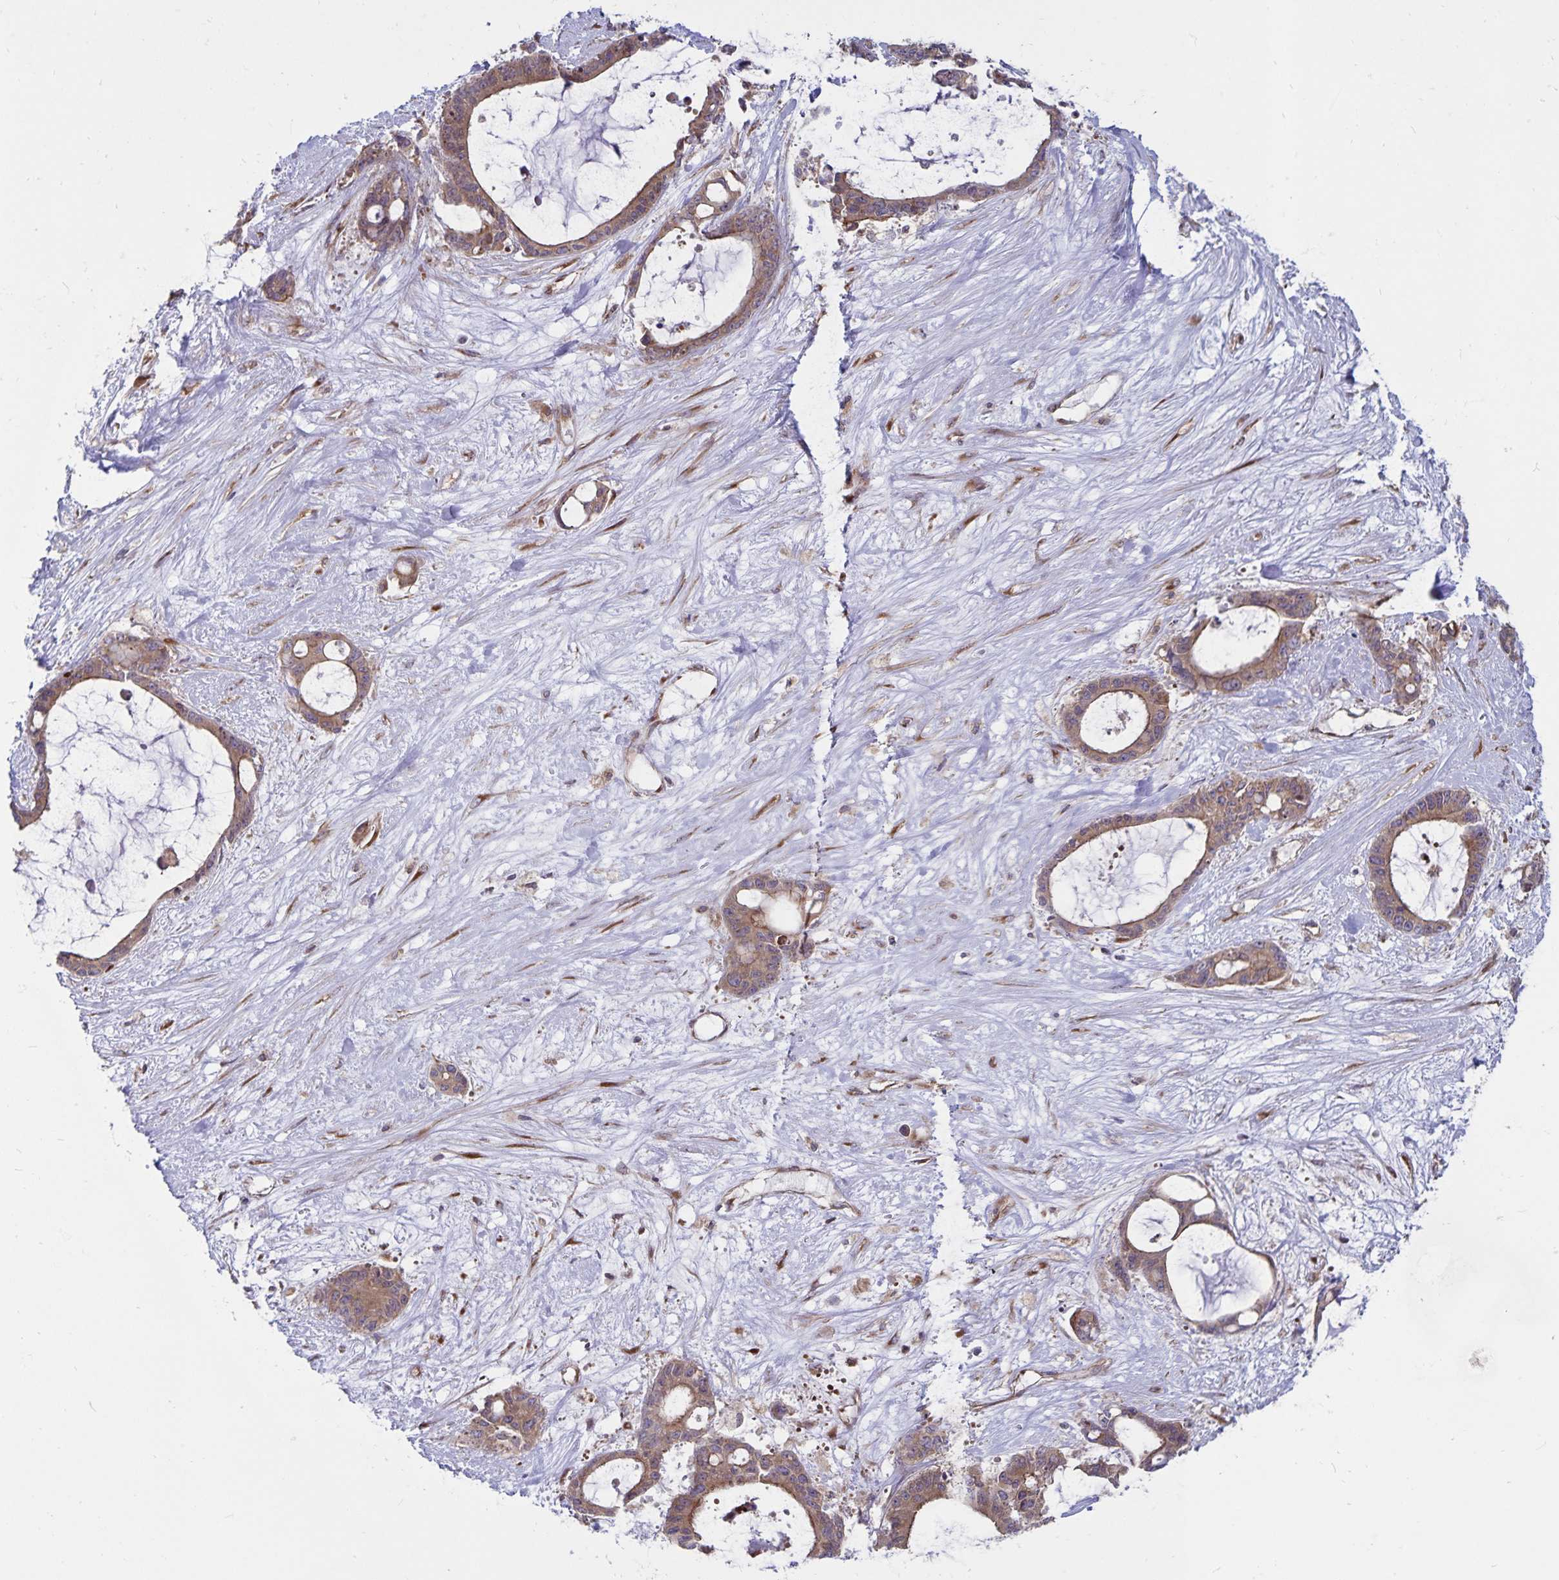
{"staining": {"intensity": "moderate", "quantity": ">75%", "location": "cytoplasmic/membranous"}, "tissue": "liver cancer", "cell_type": "Tumor cells", "image_type": "cancer", "snomed": [{"axis": "morphology", "description": "Normal tissue, NOS"}, {"axis": "morphology", "description": "Cholangiocarcinoma"}, {"axis": "topography", "description": "Liver"}, {"axis": "topography", "description": "Peripheral nerve tissue"}], "caption": "There is medium levels of moderate cytoplasmic/membranous staining in tumor cells of liver cholangiocarcinoma, as demonstrated by immunohistochemical staining (brown color).", "gene": "SEC62", "patient": {"sex": "female", "age": 73}}